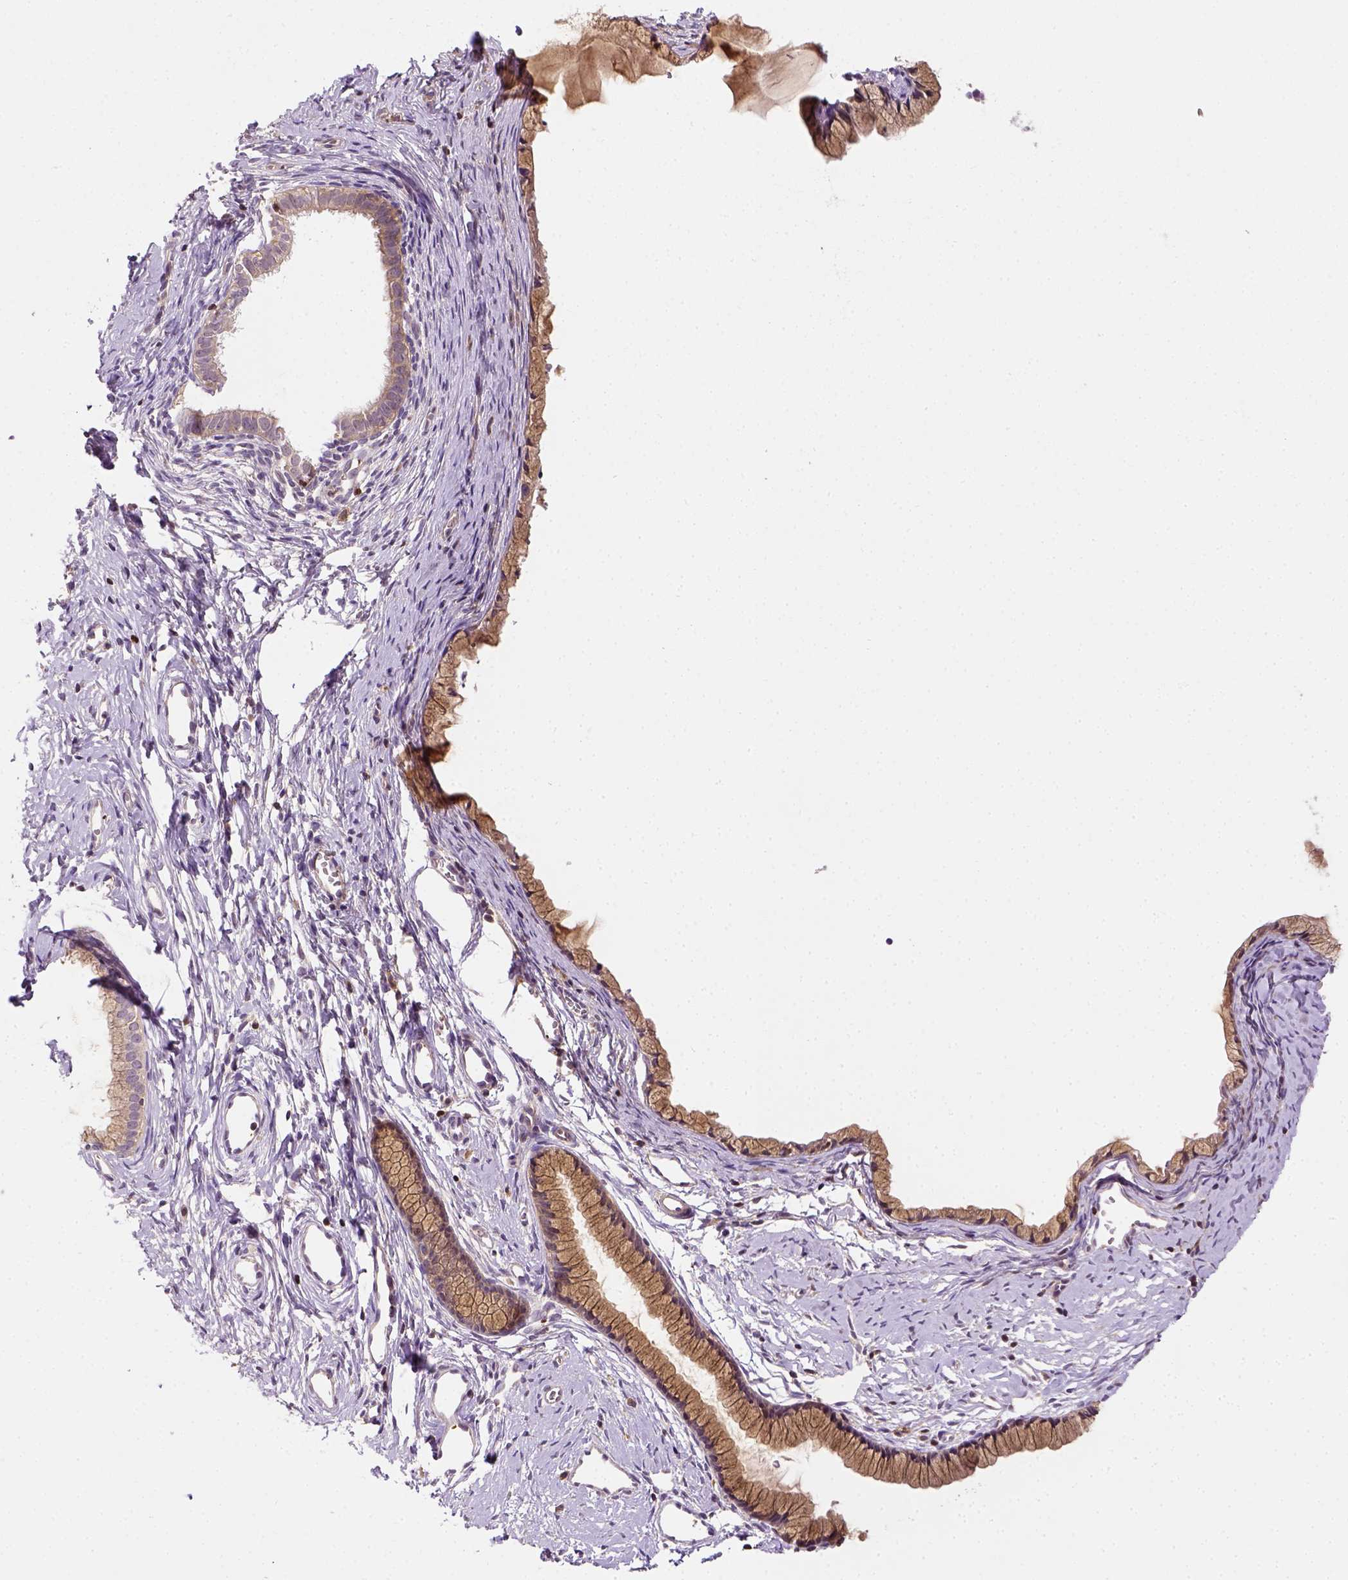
{"staining": {"intensity": "moderate", "quantity": ">75%", "location": "cytoplasmic/membranous"}, "tissue": "cervix", "cell_type": "Glandular cells", "image_type": "normal", "snomed": [{"axis": "morphology", "description": "Normal tissue, NOS"}, {"axis": "topography", "description": "Cervix"}], "caption": "A histopathology image of human cervix stained for a protein reveals moderate cytoplasmic/membranous brown staining in glandular cells.", "gene": "MATK", "patient": {"sex": "female", "age": 40}}